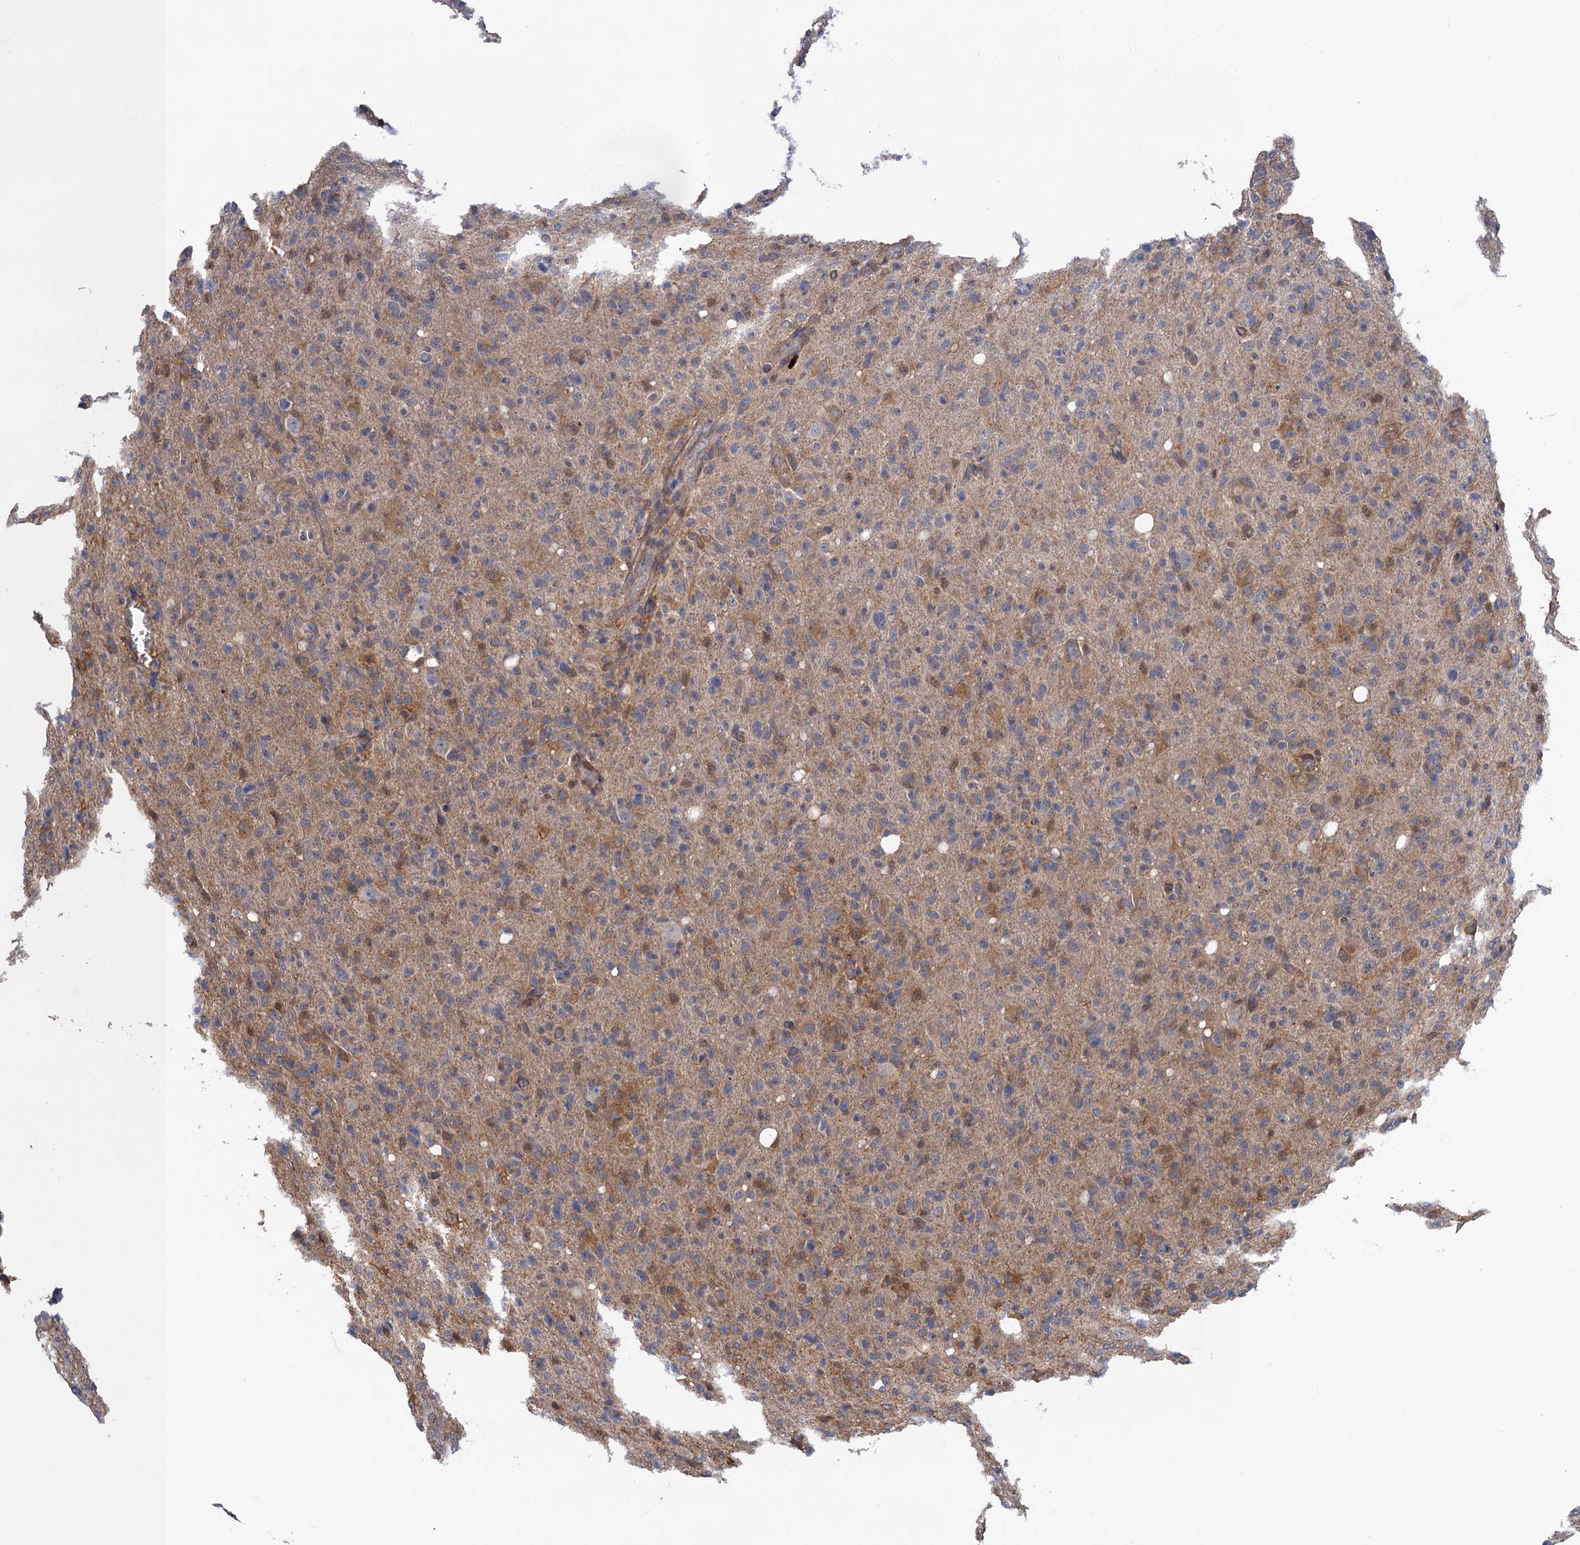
{"staining": {"intensity": "weak", "quantity": "<25%", "location": "cytoplasmic/membranous"}, "tissue": "glioma", "cell_type": "Tumor cells", "image_type": "cancer", "snomed": [{"axis": "morphology", "description": "Glioma, malignant, High grade"}, {"axis": "topography", "description": "Brain"}], "caption": "Immunohistochemical staining of human malignant glioma (high-grade) shows no significant staining in tumor cells.", "gene": "NEK8", "patient": {"sex": "female", "age": 57}}